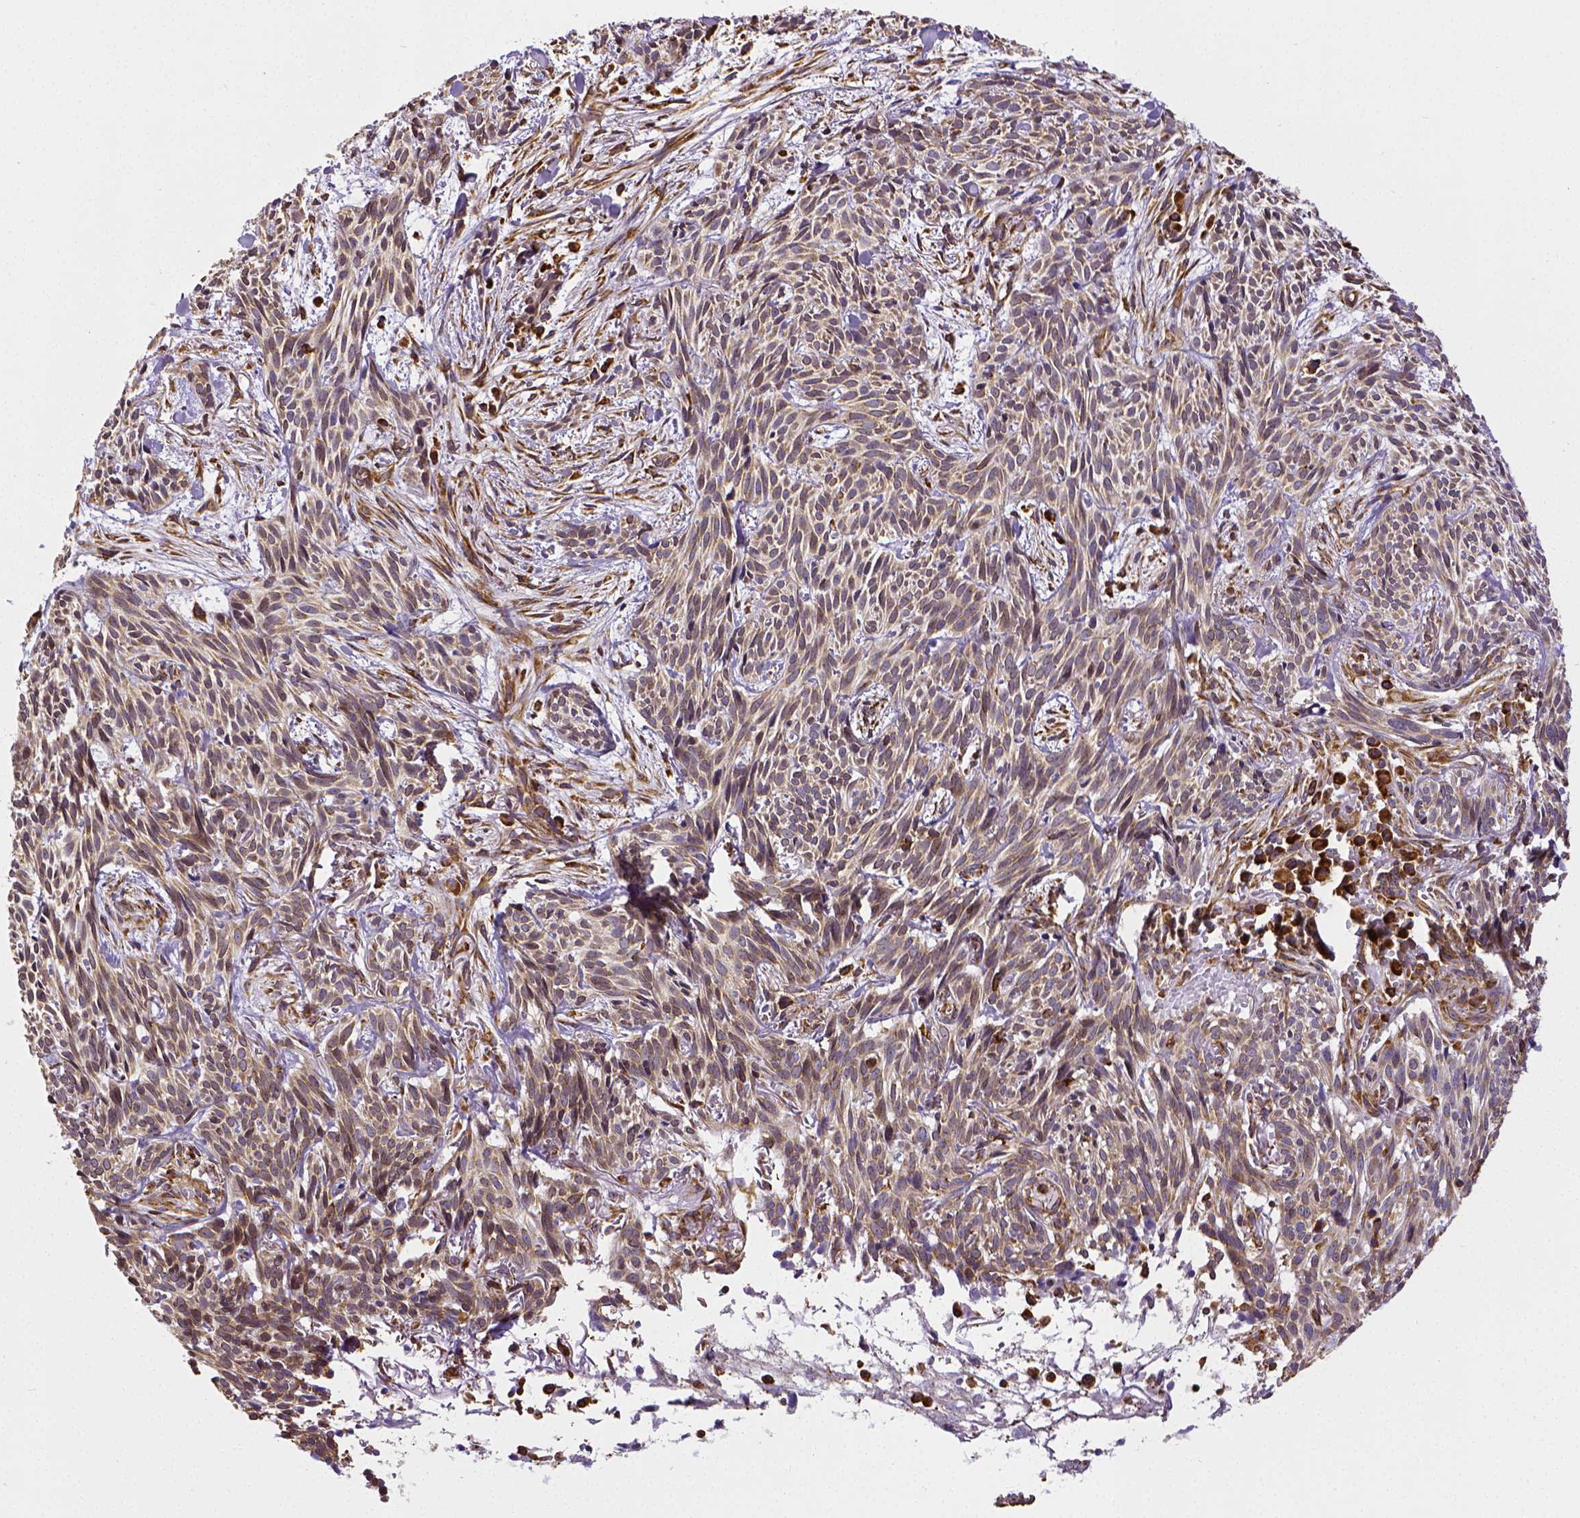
{"staining": {"intensity": "moderate", "quantity": ">75%", "location": "cytoplasmic/membranous"}, "tissue": "skin cancer", "cell_type": "Tumor cells", "image_type": "cancer", "snomed": [{"axis": "morphology", "description": "Basal cell carcinoma"}, {"axis": "topography", "description": "Skin"}], "caption": "Human skin cancer stained with a brown dye exhibits moderate cytoplasmic/membranous positive expression in about >75% of tumor cells.", "gene": "MTDH", "patient": {"sex": "male", "age": 71}}